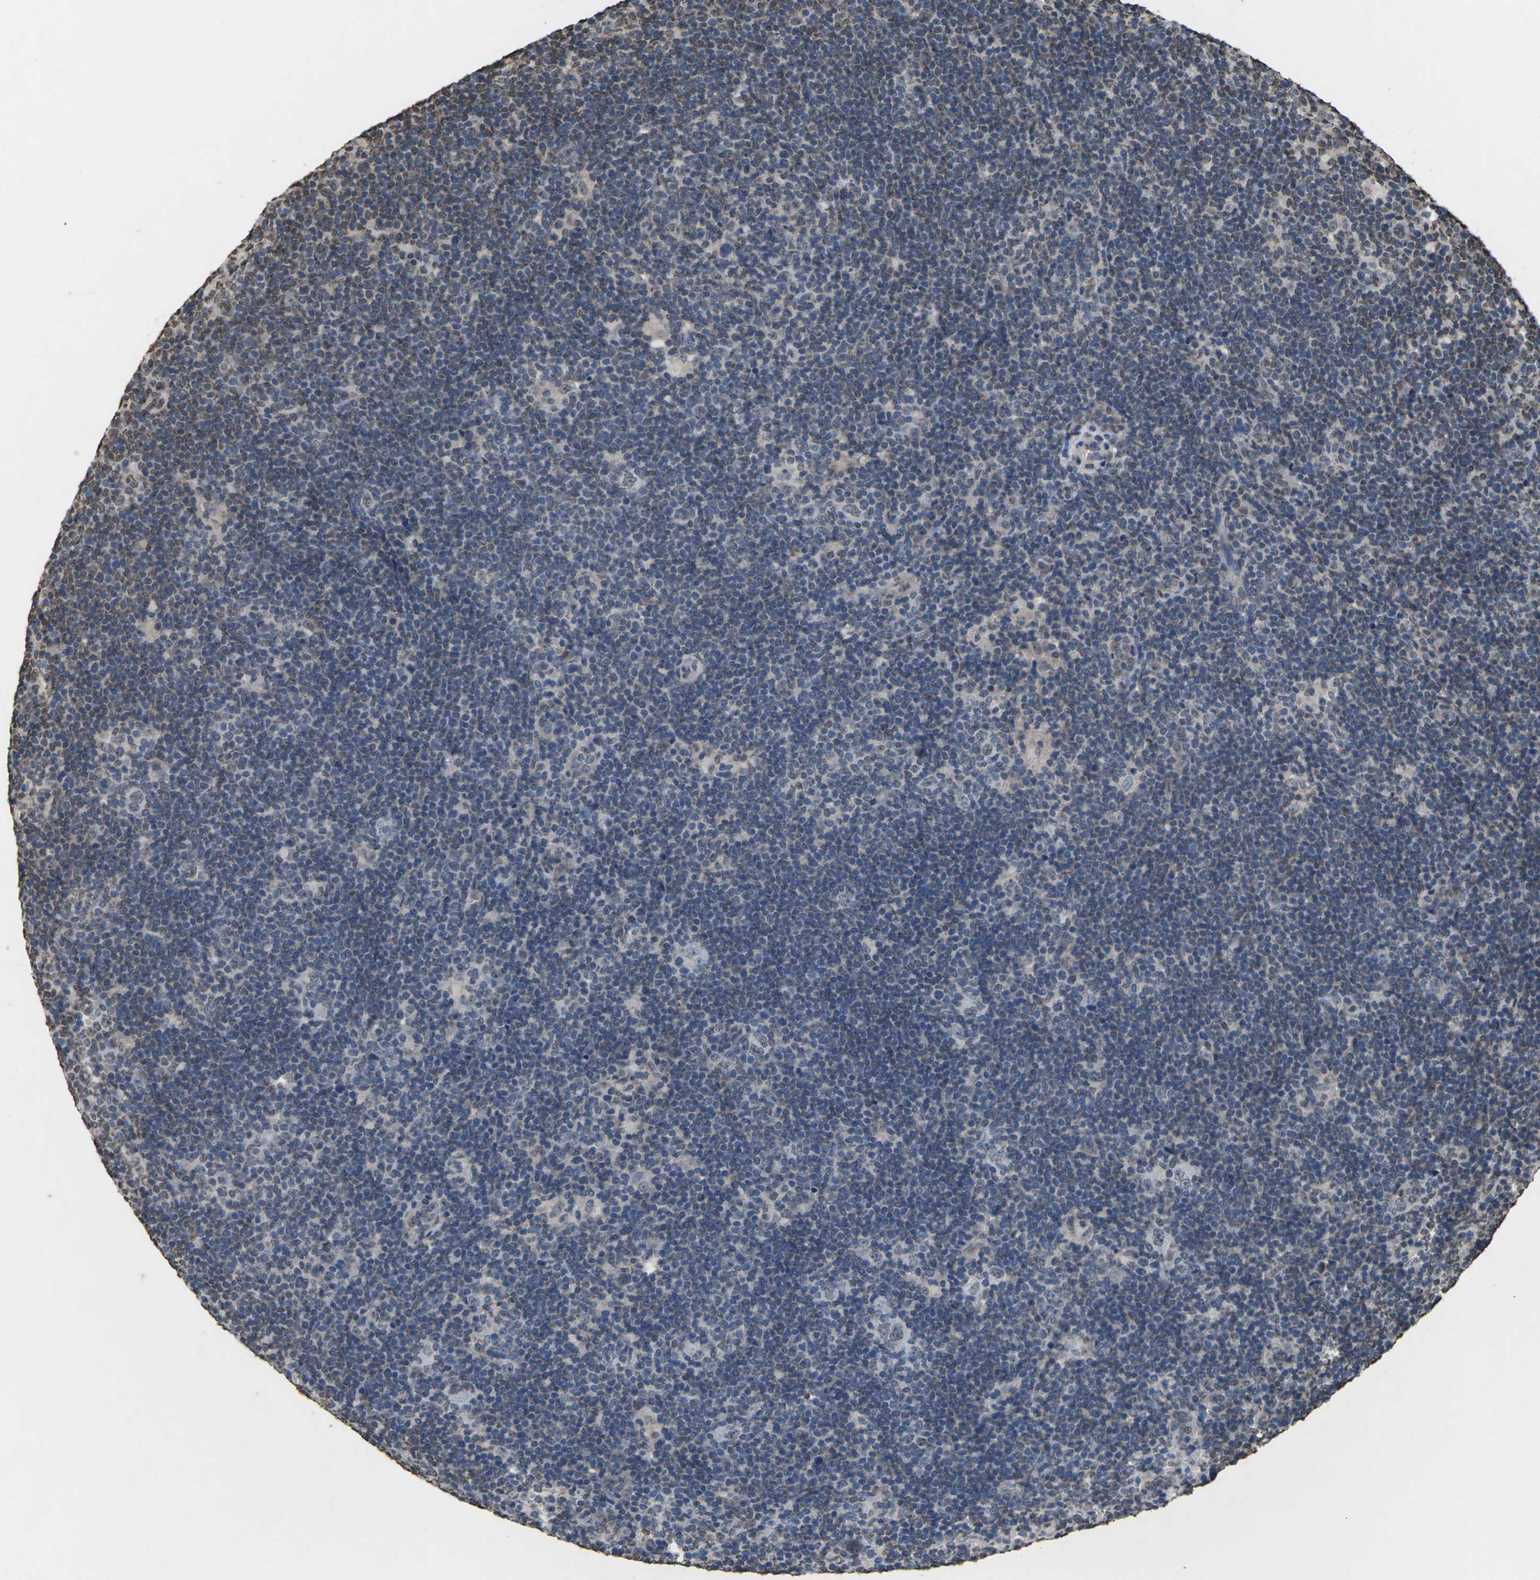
{"staining": {"intensity": "weak", "quantity": "25%-75%", "location": "nuclear"}, "tissue": "lymphoma", "cell_type": "Tumor cells", "image_type": "cancer", "snomed": [{"axis": "morphology", "description": "Hodgkin's disease, NOS"}, {"axis": "topography", "description": "Lymph node"}], "caption": "DAB immunohistochemical staining of human lymphoma demonstrates weak nuclear protein staining in approximately 25%-75% of tumor cells.", "gene": "EMSY", "patient": {"sex": "female", "age": 57}}